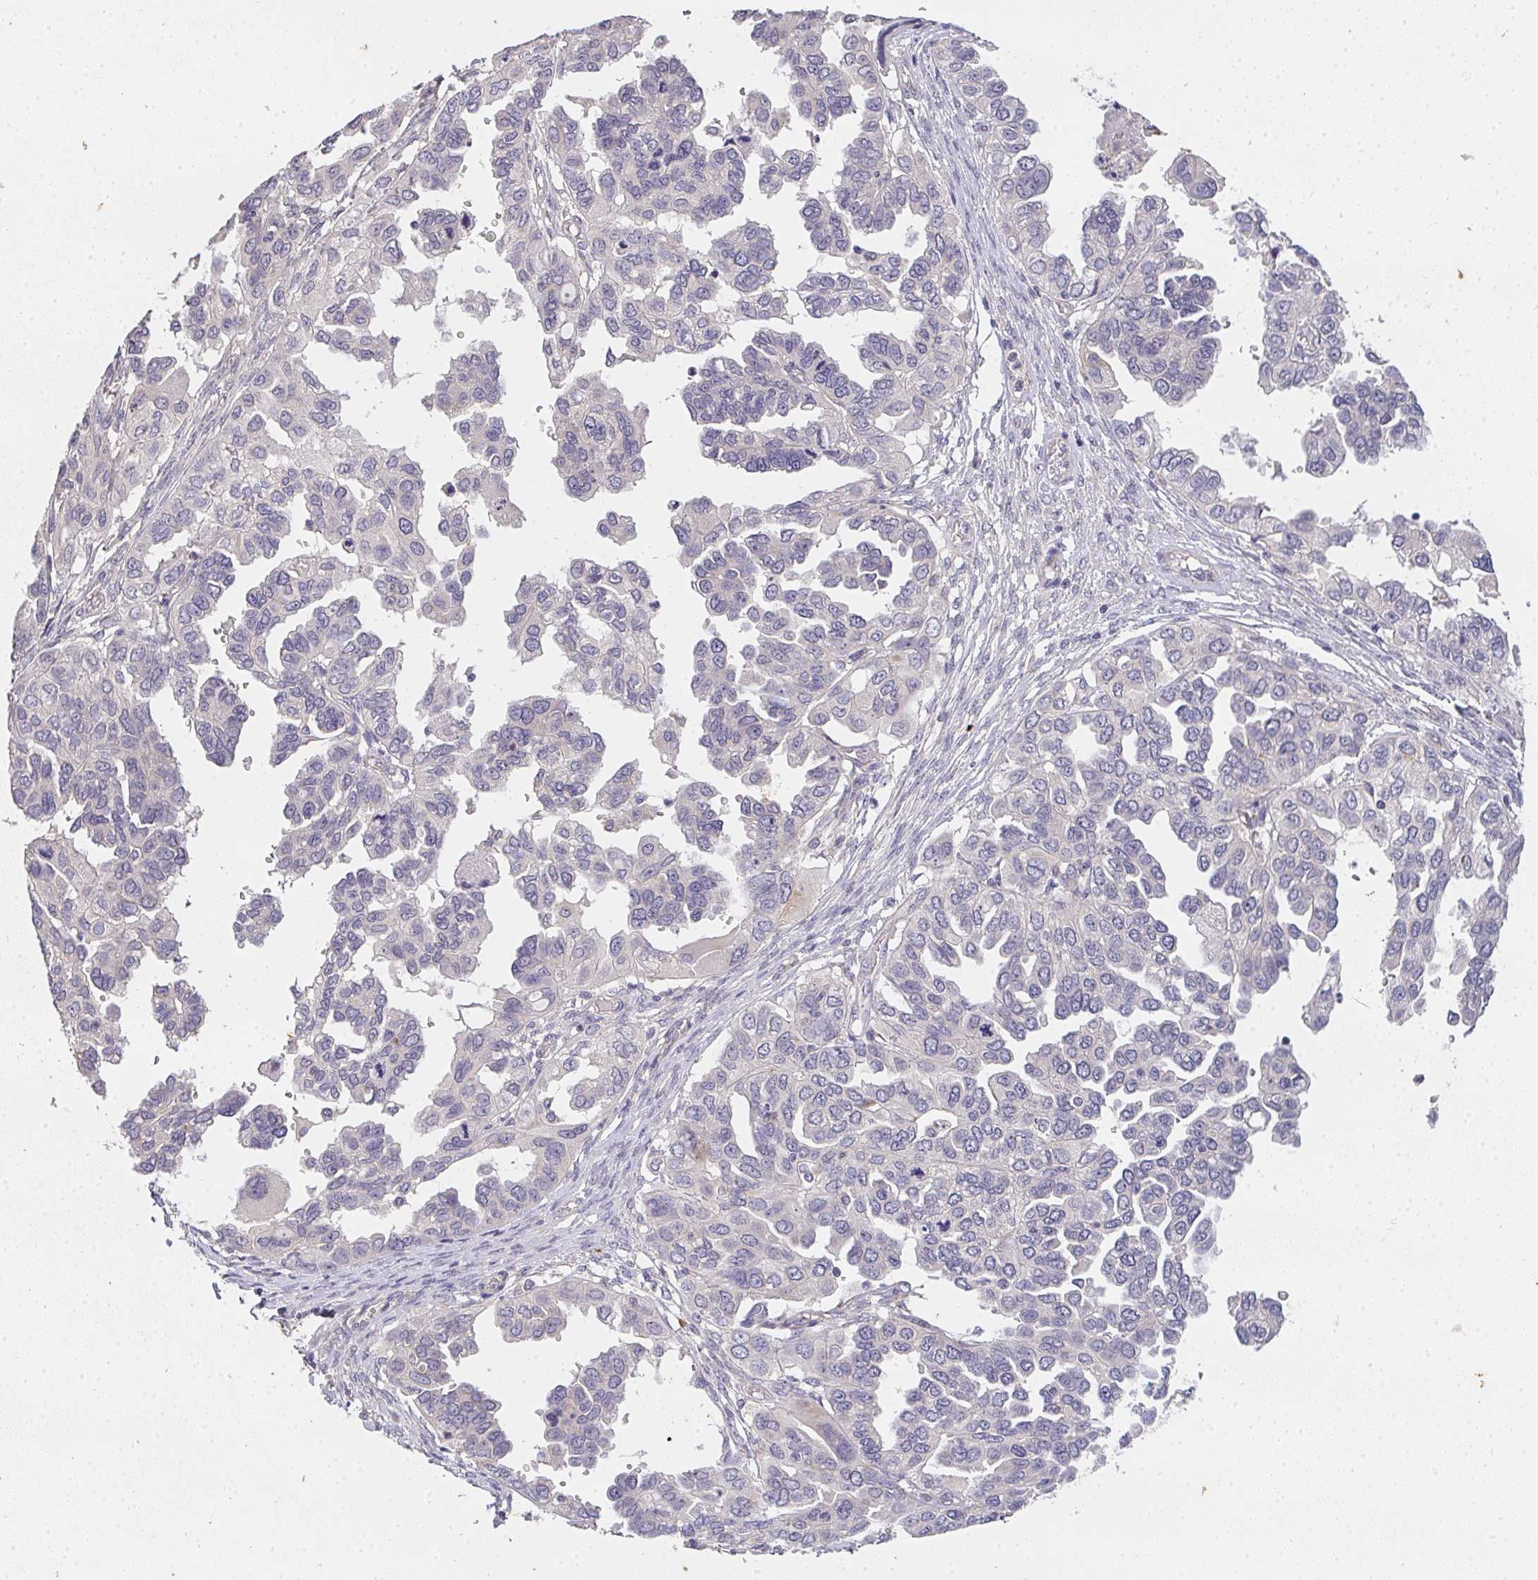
{"staining": {"intensity": "negative", "quantity": "none", "location": "none"}, "tissue": "ovarian cancer", "cell_type": "Tumor cells", "image_type": "cancer", "snomed": [{"axis": "morphology", "description": "Cystadenocarcinoma, serous, NOS"}, {"axis": "topography", "description": "Ovary"}], "caption": "Human serous cystadenocarcinoma (ovarian) stained for a protein using IHC demonstrates no staining in tumor cells.", "gene": "TMEM219", "patient": {"sex": "female", "age": 53}}